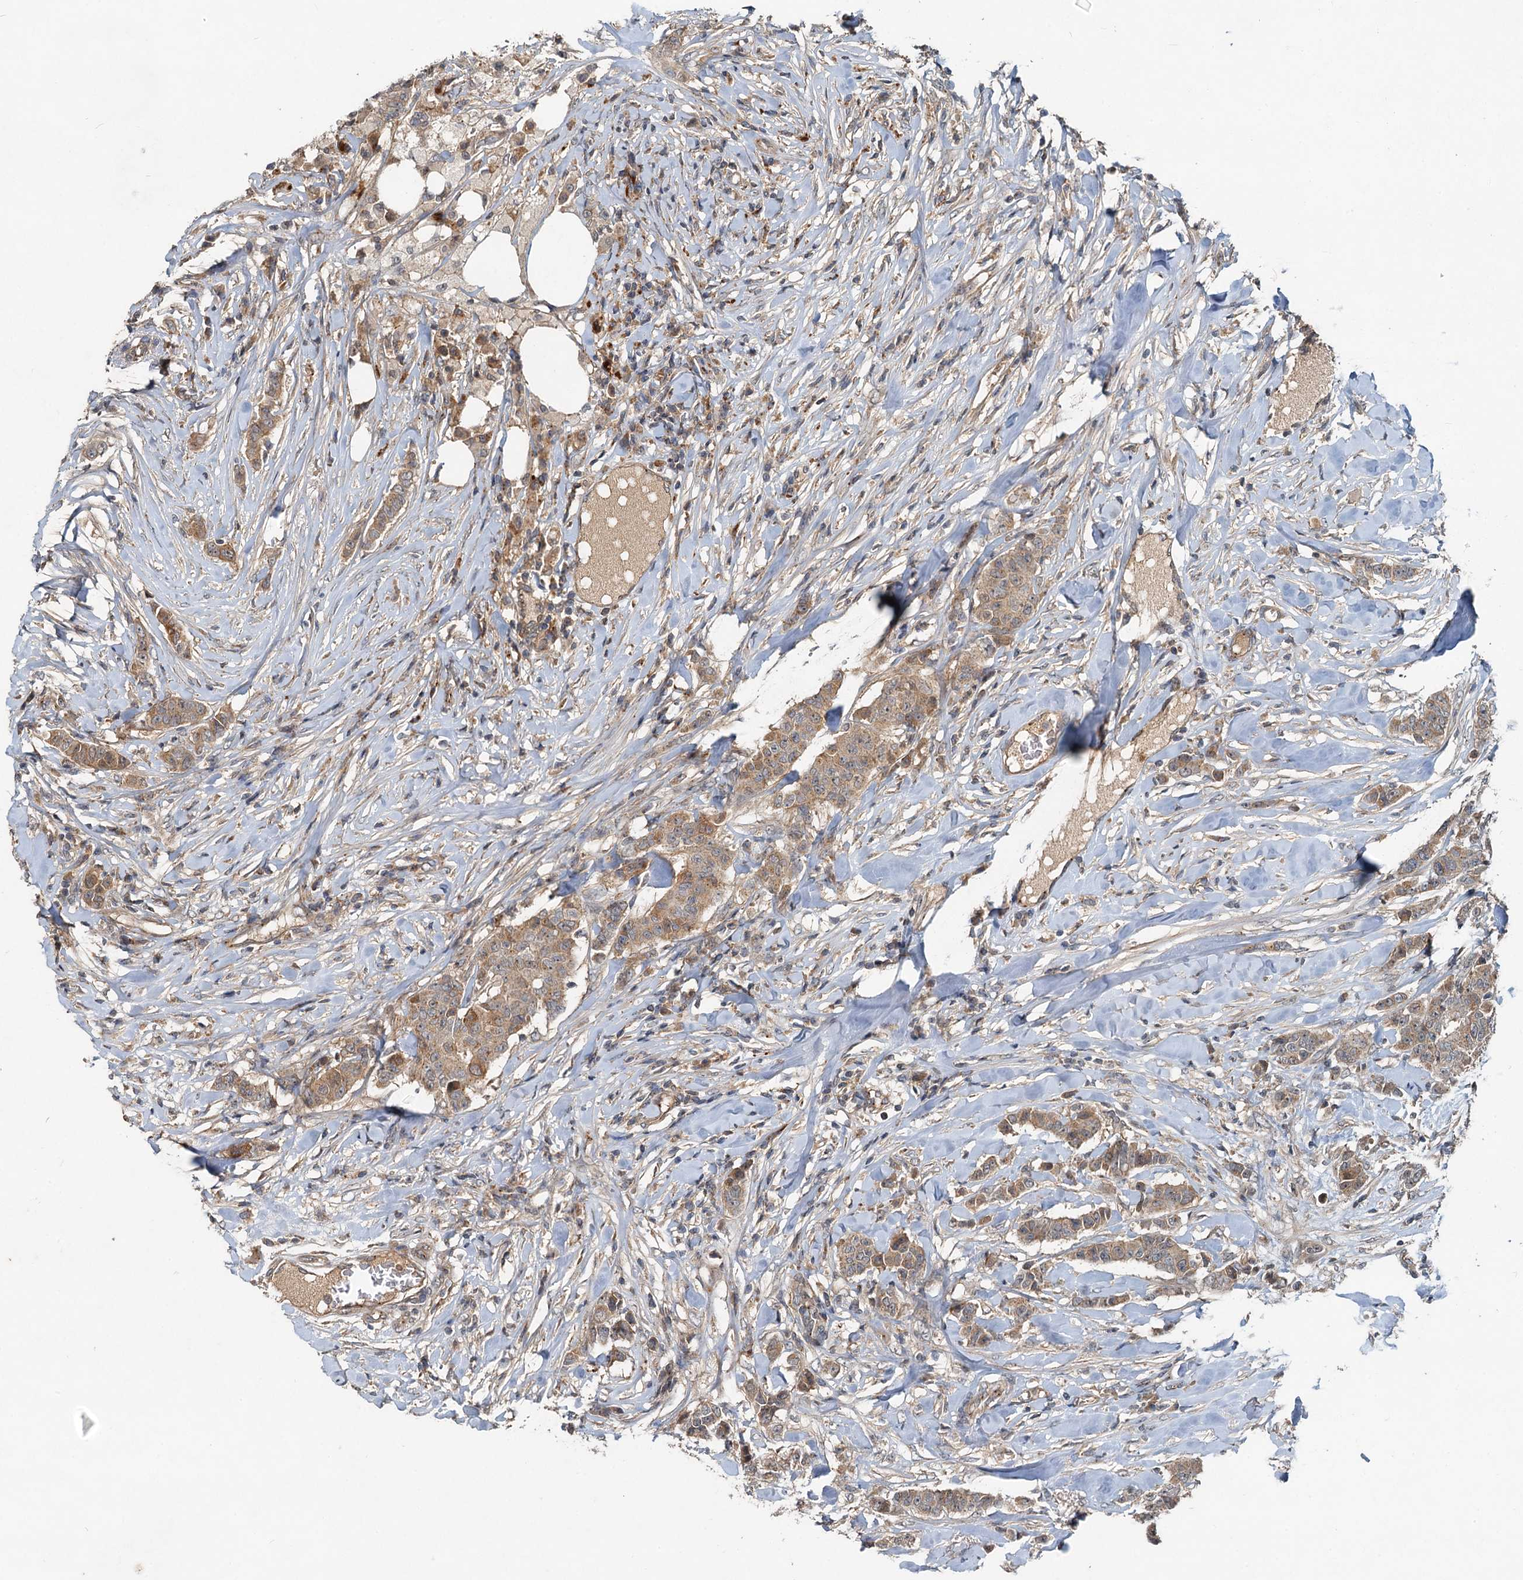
{"staining": {"intensity": "moderate", "quantity": ">75%", "location": "cytoplasmic/membranous"}, "tissue": "breast cancer", "cell_type": "Tumor cells", "image_type": "cancer", "snomed": [{"axis": "morphology", "description": "Duct carcinoma"}, {"axis": "topography", "description": "Breast"}], "caption": "Immunohistochemistry (IHC) image of breast cancer stained for a protein (brown), which shows medium levels of moderate cytoplasmic/membranous expression in about >75% of tumor cells.", "gene": "CEP68", "patient": {"sex": "female", "age": 40}}